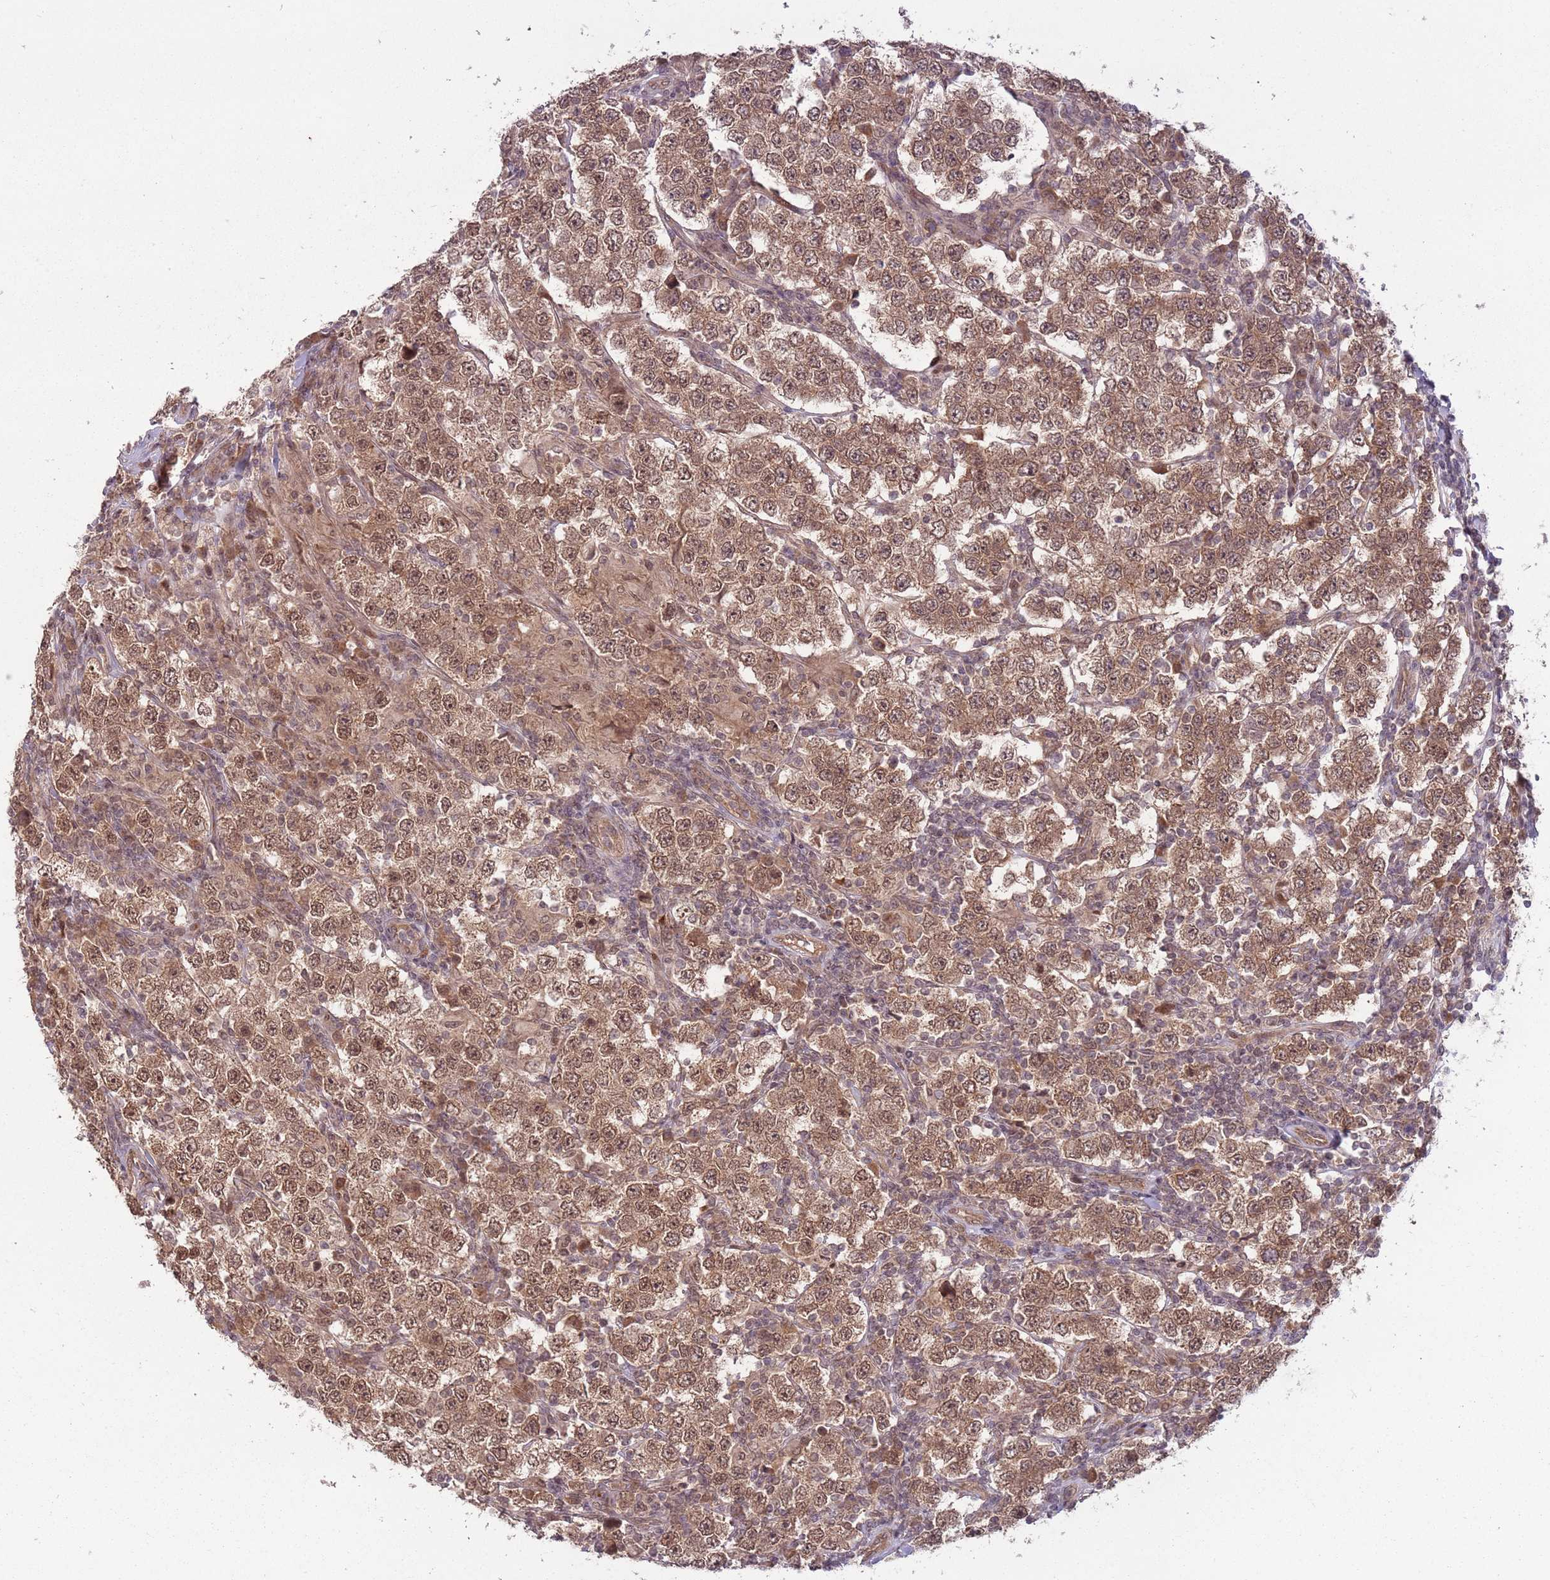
{"staining": {"intensity": "moderate", "quantity": ">75%", "location": "cytoplasmic/membranous,nuclear"}, "tissue": "testis cancer", "cell_type": "Tumor cells", "image_type": "cancer", "snomed": [{"axis": "morphology", "description": "Normal tissue, NOS"}, {"axis": "morphology", "description": "Urothelial carcinoma, High grade"}, {"axis": "morphology", "description": "Seminoma, NOS"}, {"axis": "morphology", "description": "Carcinoma, Embryonal, NOS"}, {"axis": "topography", "description": "Urinary bladder"}, {"axis": "topography", "description": "Testis"}], "caption": "A medium amount of moderate cytoplasmic/membranous and nuclear expression is seen in approximately >75% of tumor cells in embryonal carcinoma (testis) tissue.", "gene": "ADAMTS3", "patient": {"sex": "male", "age": 41}}